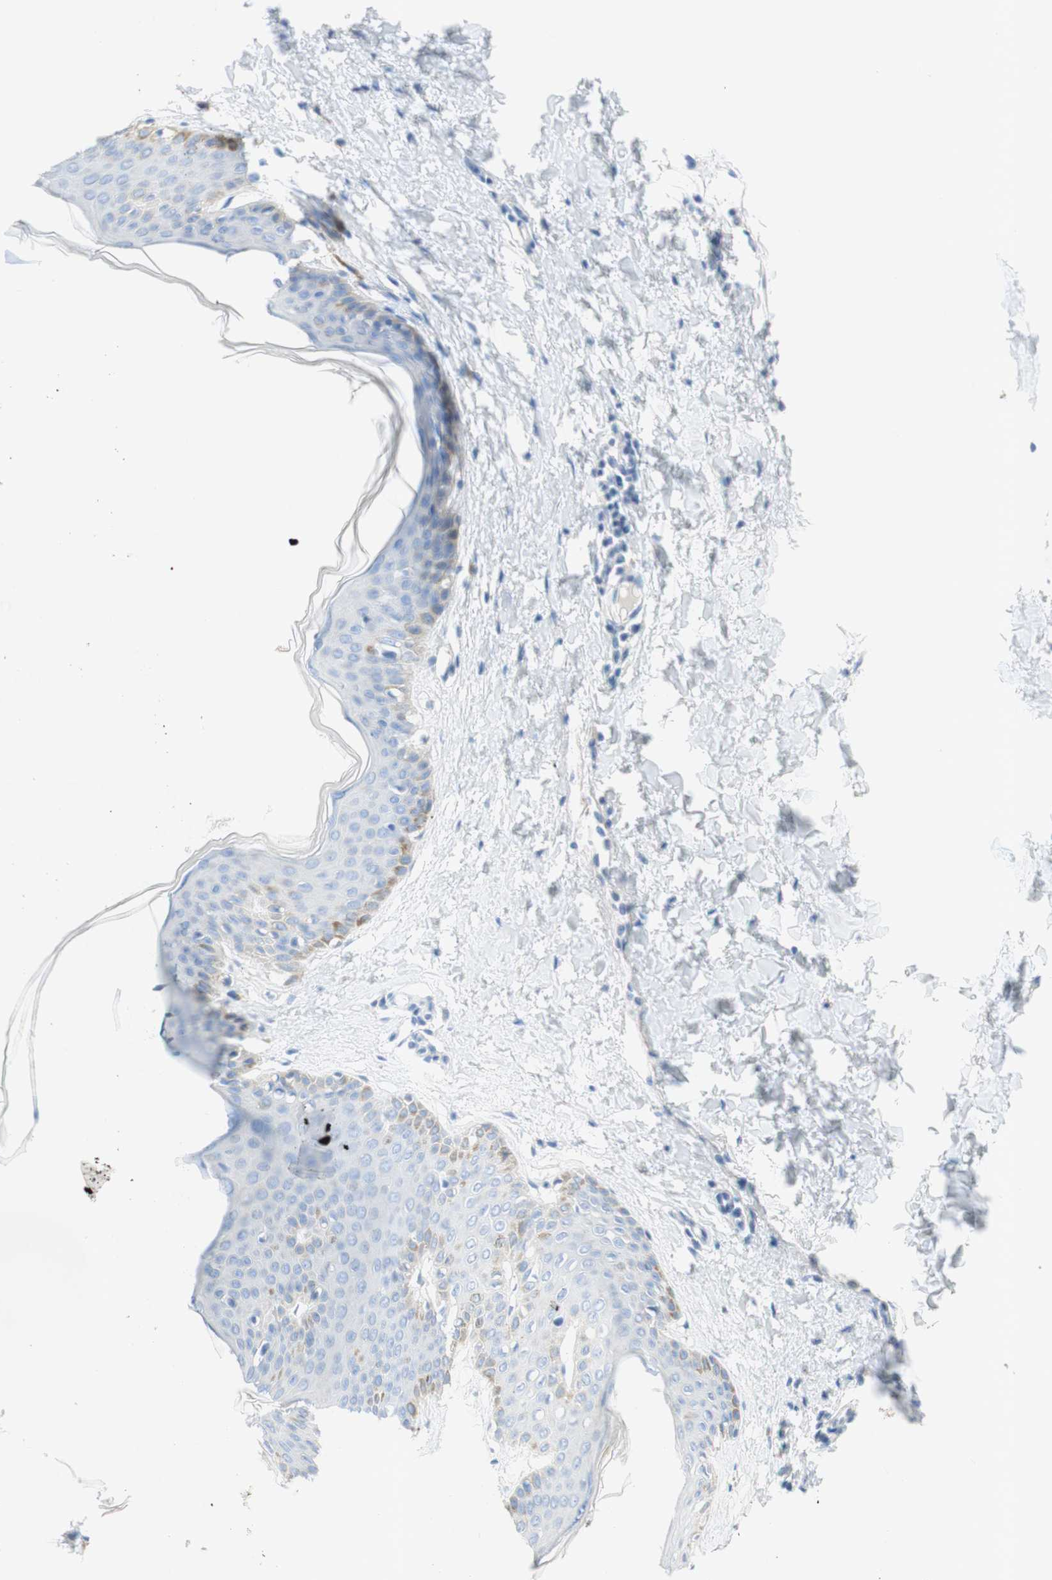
{"staining": {"intensity": "negative", "quantity": "none", "location": "none"}, "tissue": "skin", "cell_type": "Fibroblasts", "image_type": "normal", "snomed": [{"axis": "morphology", "description": "Normal tissue, NOS"}, {"axis": "topography", "description": "Skin"}], "caption": "Immunohistochemistry histopathology image of benign skin: human skin stained with DAB (3,3'-diaminobenzidine) displays no significant protein expression in fibroblasts. (DAB immunohistochemistry (IHC) visualized using brightfield microscopy, high magnification).", "gene": "POLR2J3", "patient": {"sex": "female", "age": 17}}